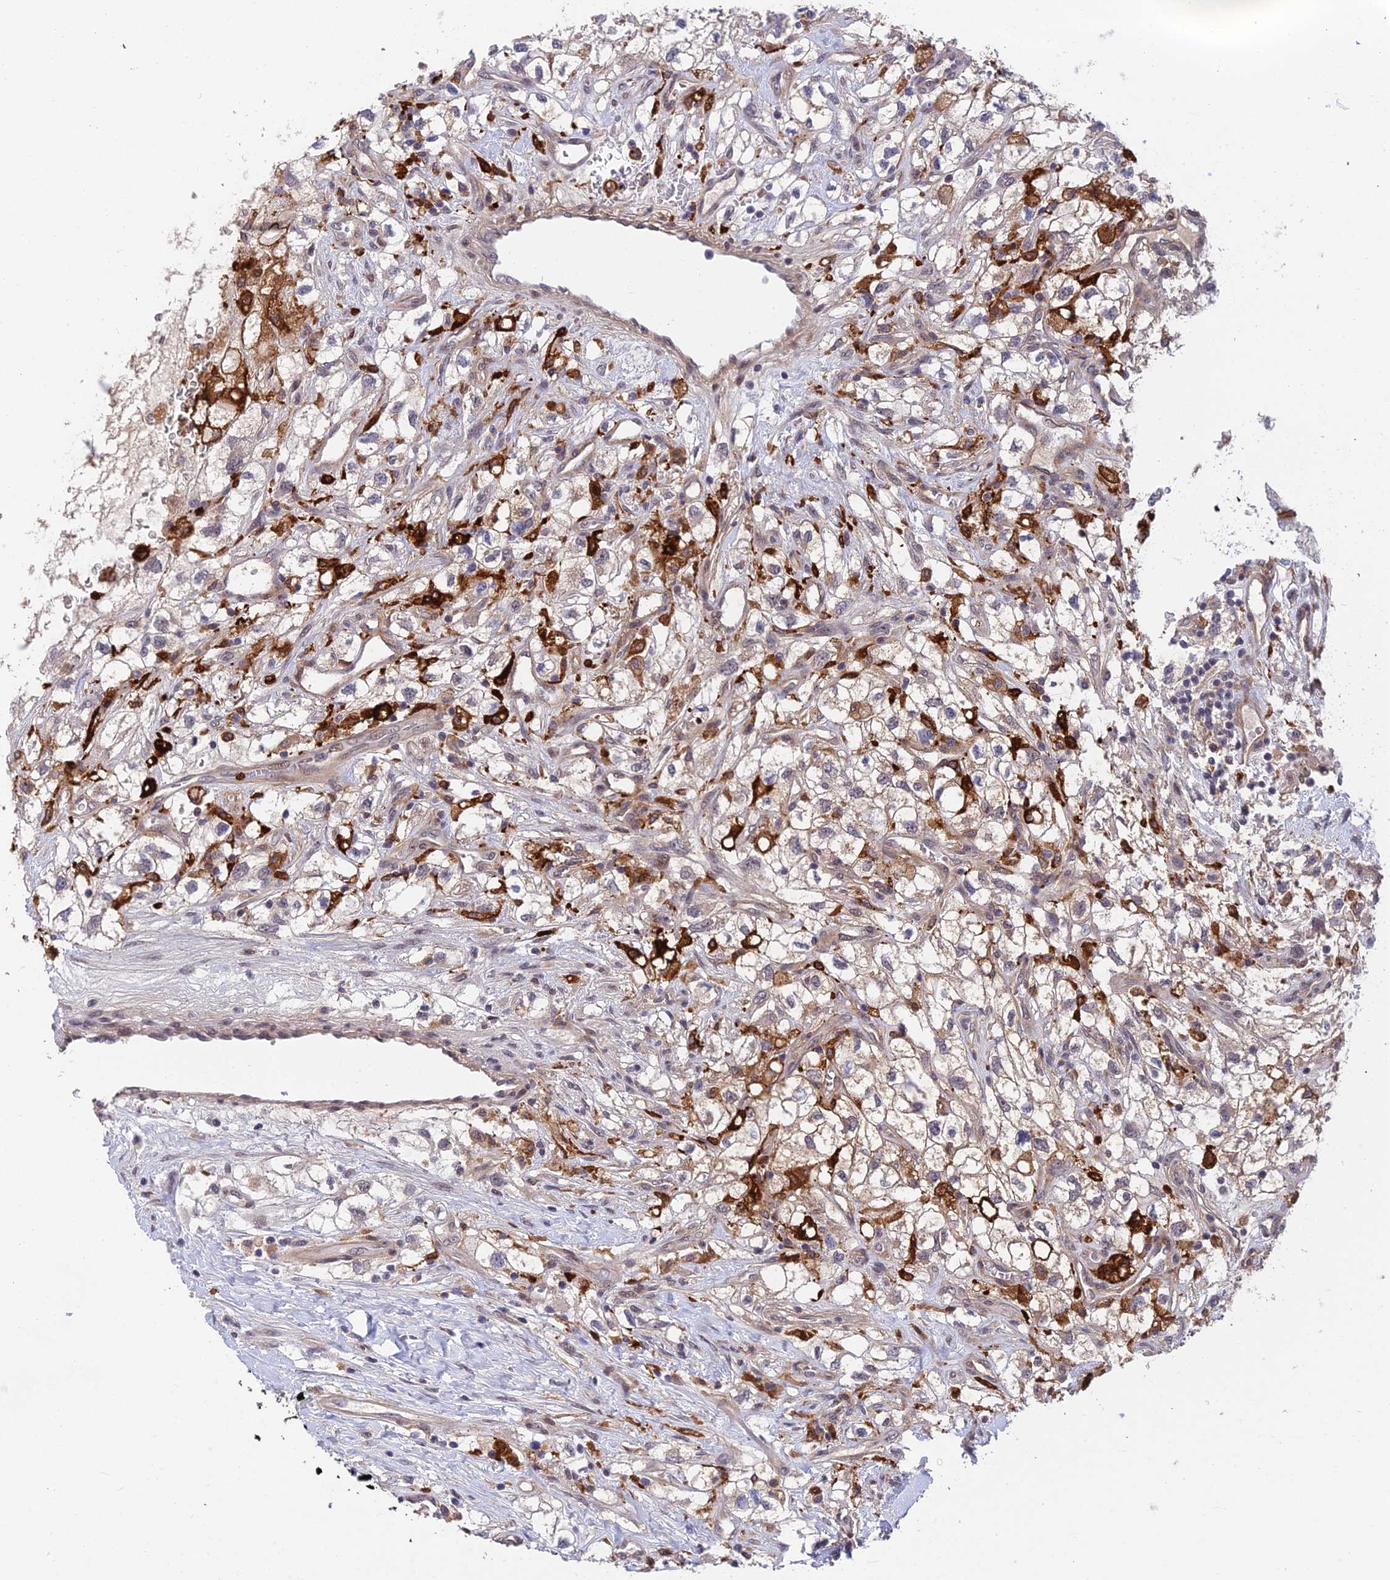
{"staining": {"intensity": "strong", "quantity": "<25%", "location": "cytoplasmic/membranous"}, "tissue": "renal cancer", "cell_type": "Tumor cells", "image_type": "cancer", "snomed": [{"axis": "morphology", "description": "Adenocarcinoma, NOS"}, {"axis": "topography", "description": "Kidney"}], "caption": "Renal cancer was stained to show a protein in brown. There is medium levels of strong cytoplasmic/membranous positivity in about <25% of tumor cells. (Brightfield microscopy of DAB IHC at high magnification).", "gene": "NSMCE1", "patient": {"sex": "male", "age": 59}}